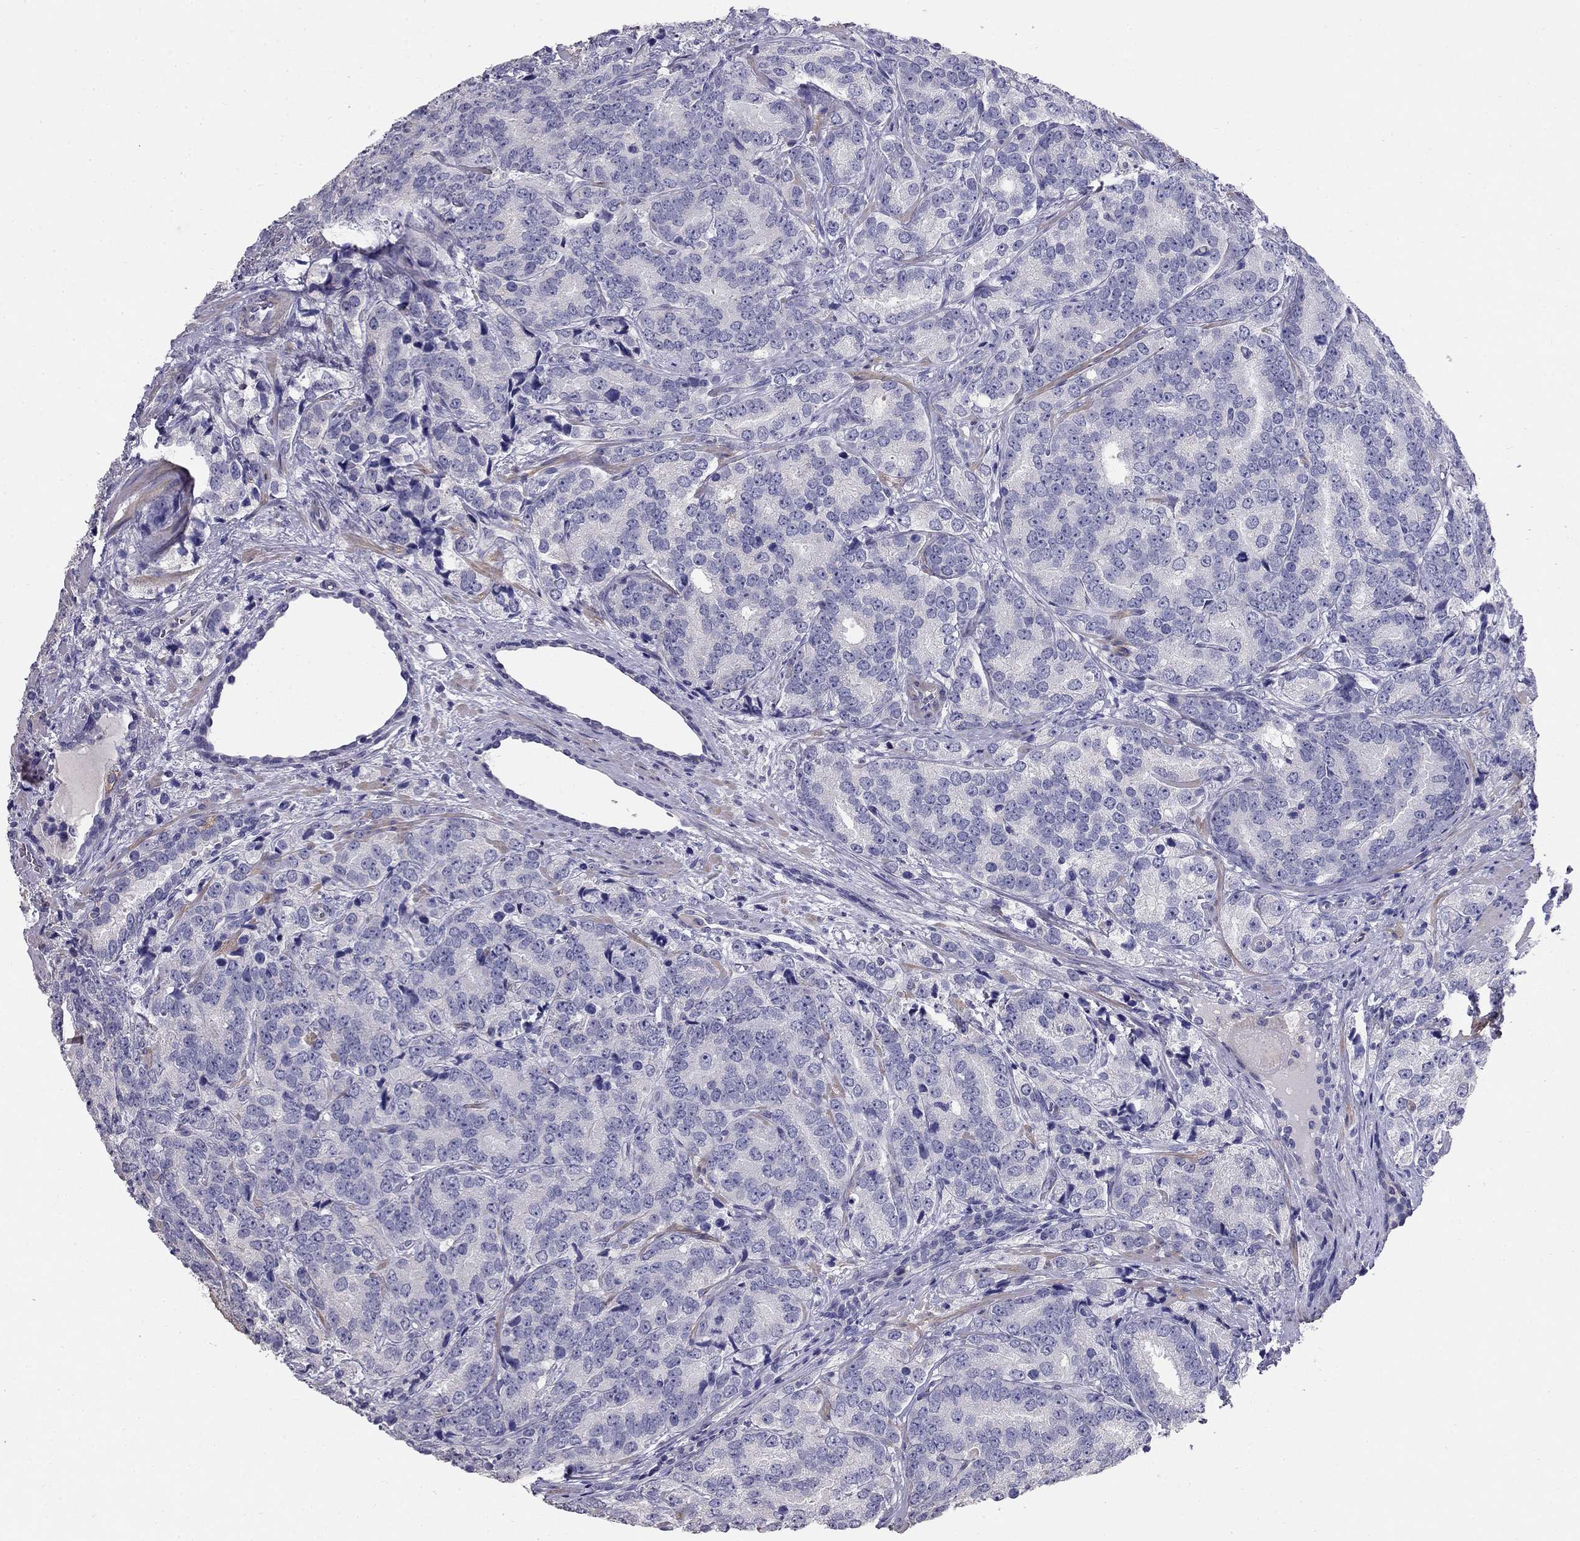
{"staining": {"intensity": "negative", "quantity": "none", "location": "none"}, "tissue": "prostate cancer", "cell_type": "Tumor cells", "image_type": "cancer", "snomed": [{"axis": "morphology", "description": "Adenocarcinoma, NOS"}, {"axis": "topography", "description": "Prostate"}], "caption": "A high-resolution image shows IHC staining of prostate adenocarcinoma, which shows no significant expression in tumor cells.", "gene": "LY6H", "patient": {"sex": "male", "age": 71}}